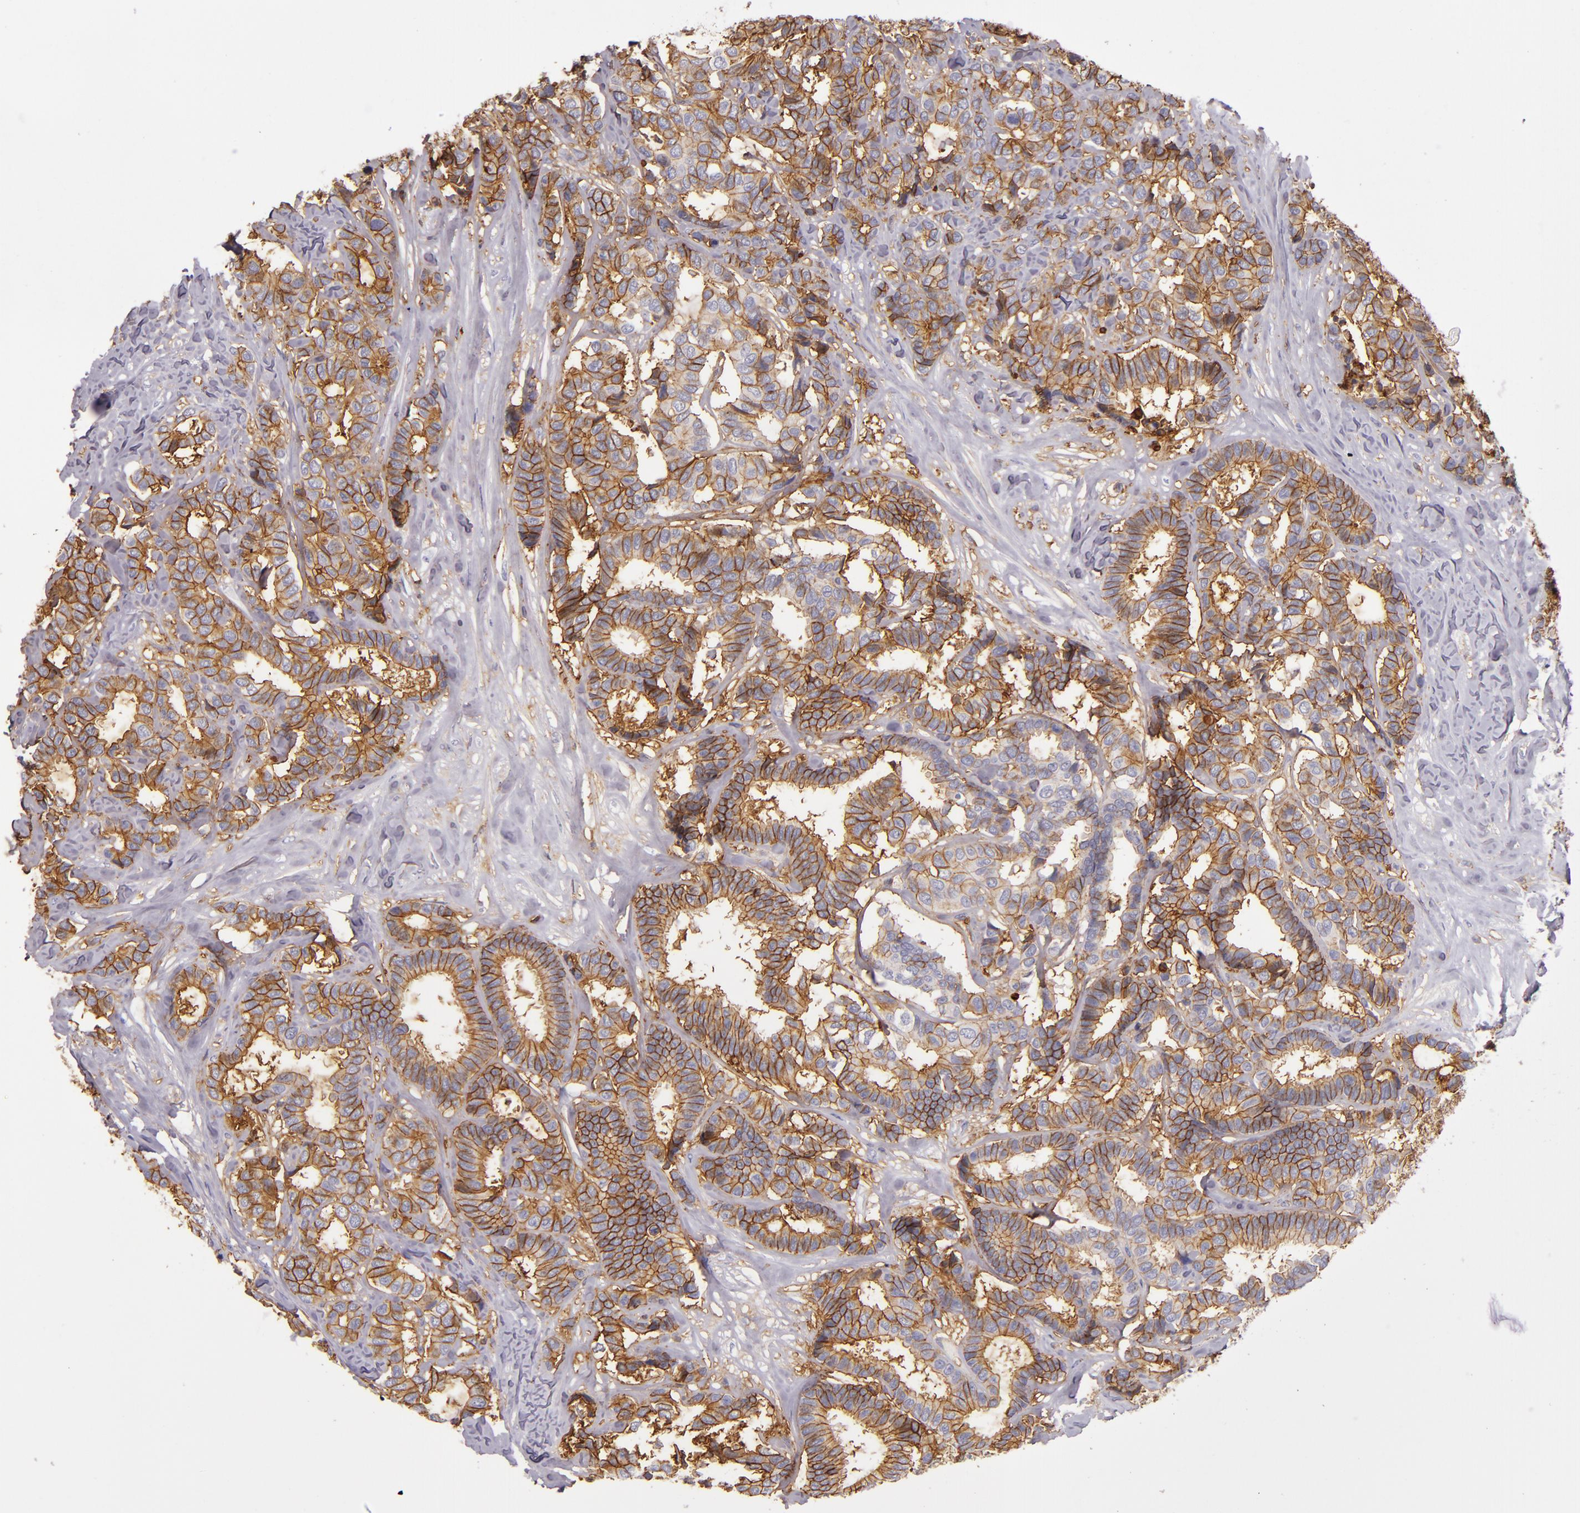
{"staining": {"intensity": "strong", "quantity": ">75%", "location": "cytoplasmic/membranous"}, "tissue": "breast cancer", "cell_type": "Tumor cells", "image_type": "cancer", "snomed": [{"axis": "morphology", "description": "Duct carcinoma"}, {"axis": "topography", "description": "Breast"}], "caption": "A histopathology image of human invasive ductal carcinoma (breast) stained for a protein reveals strong cytoplasmic/membranous brown staining in tumor cells.", "gene": "CD9", "patient": {"sex": "female", "age": 87}}